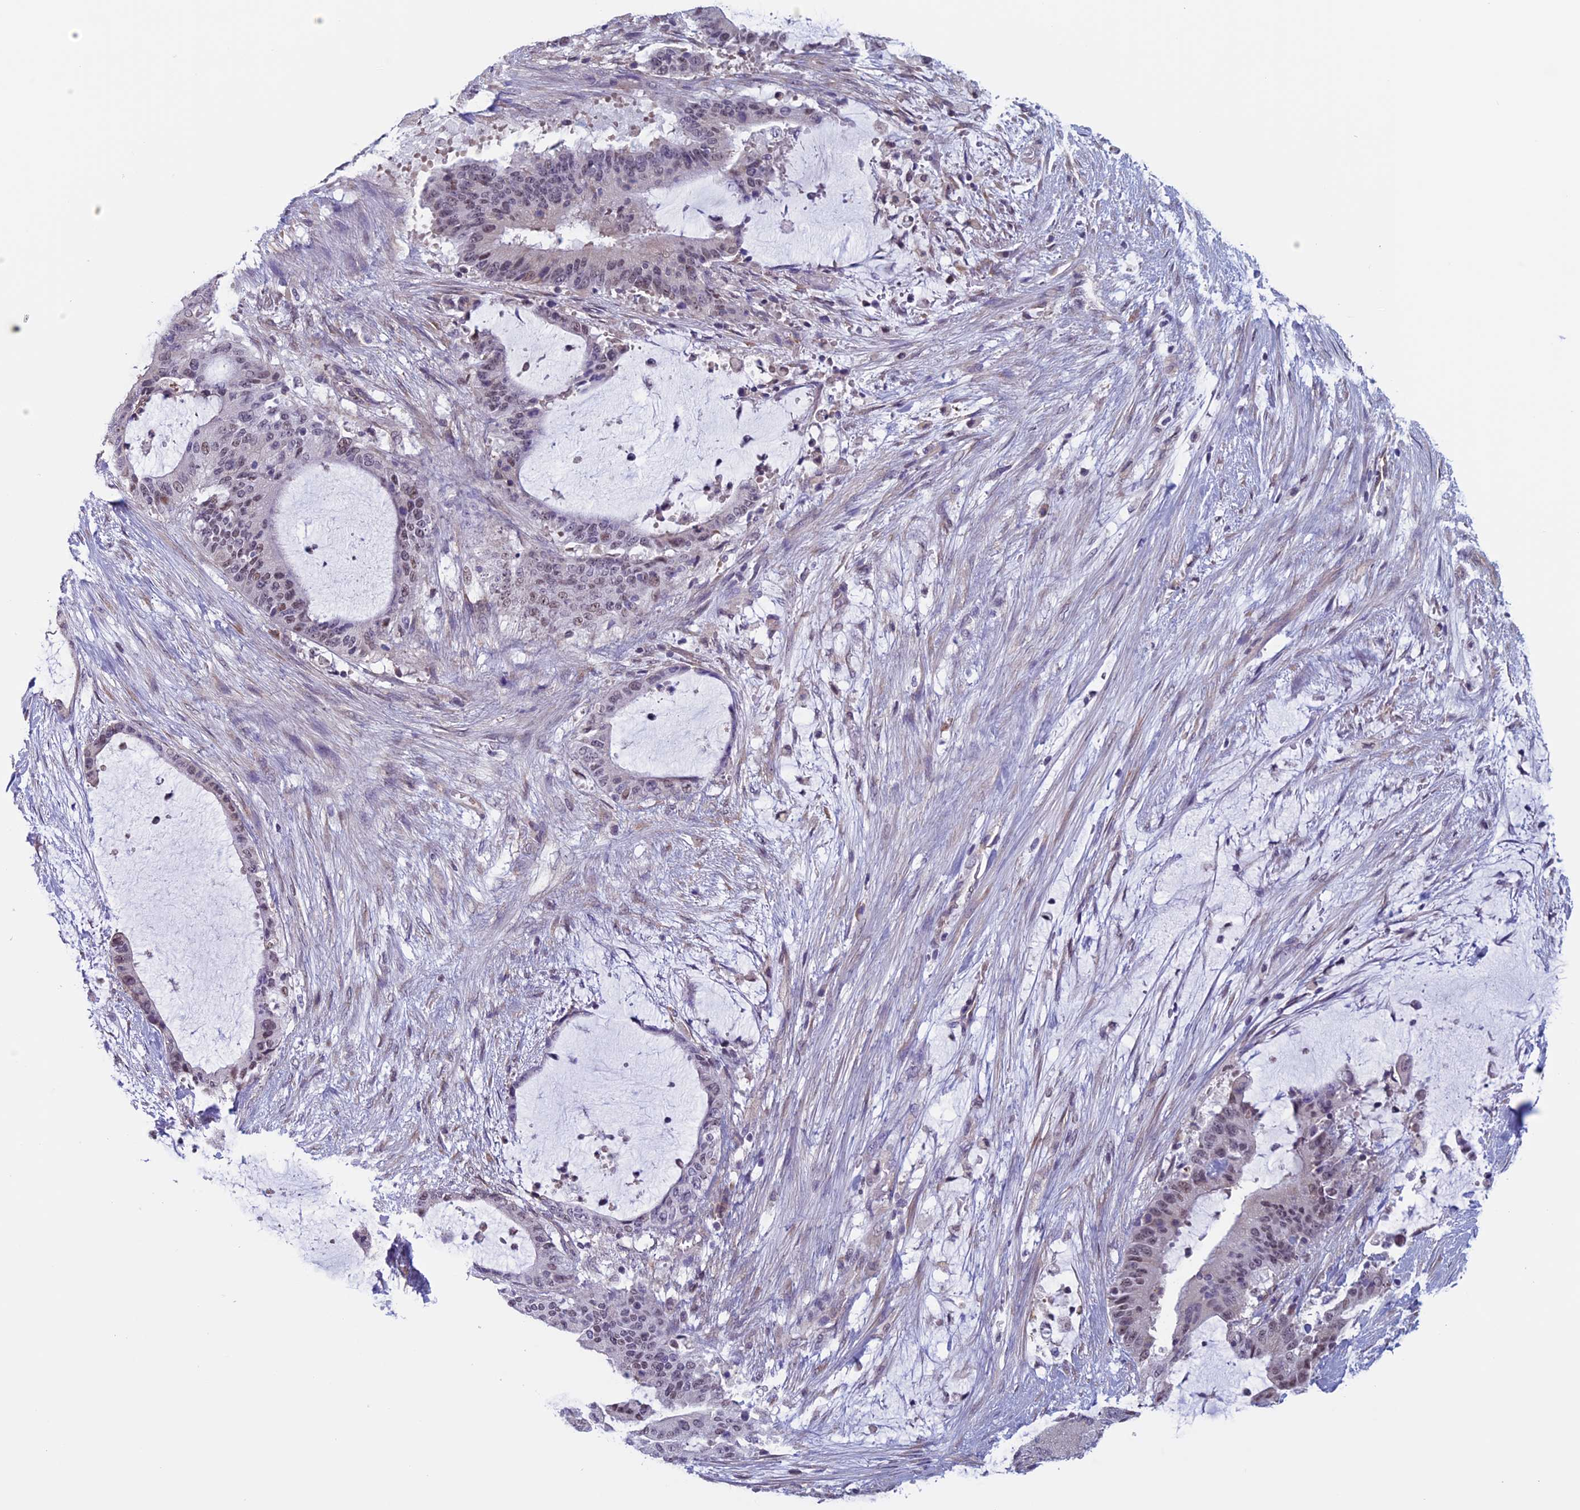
{"staining": {"intensity": "weak", "quantity": ">75%", "location": "nuclear"}, "tissue": "liver cancer", "cell_type": "Tumor cells", "image_type": "cancer", "snomed": [{"axis": "morphology", "description": "Normal tissue, NOS"}, {"axis": "morphology", "description": "Cholangiocarcinoma"}, {"axis": "topography", "description": "Liver"}, {"axis": "topography", "description": "Peripheral nerve tissue"}], "caption": "Immunohistochemical staining of liver cancer displays low levels of weak nuclear protein staining in approximately >75% of tumor cells. The protein is shown in brown color, while the nuclei are stained blue.", "gene": "SLC1A6", "patient": {"sex": "female", "age": 73}}